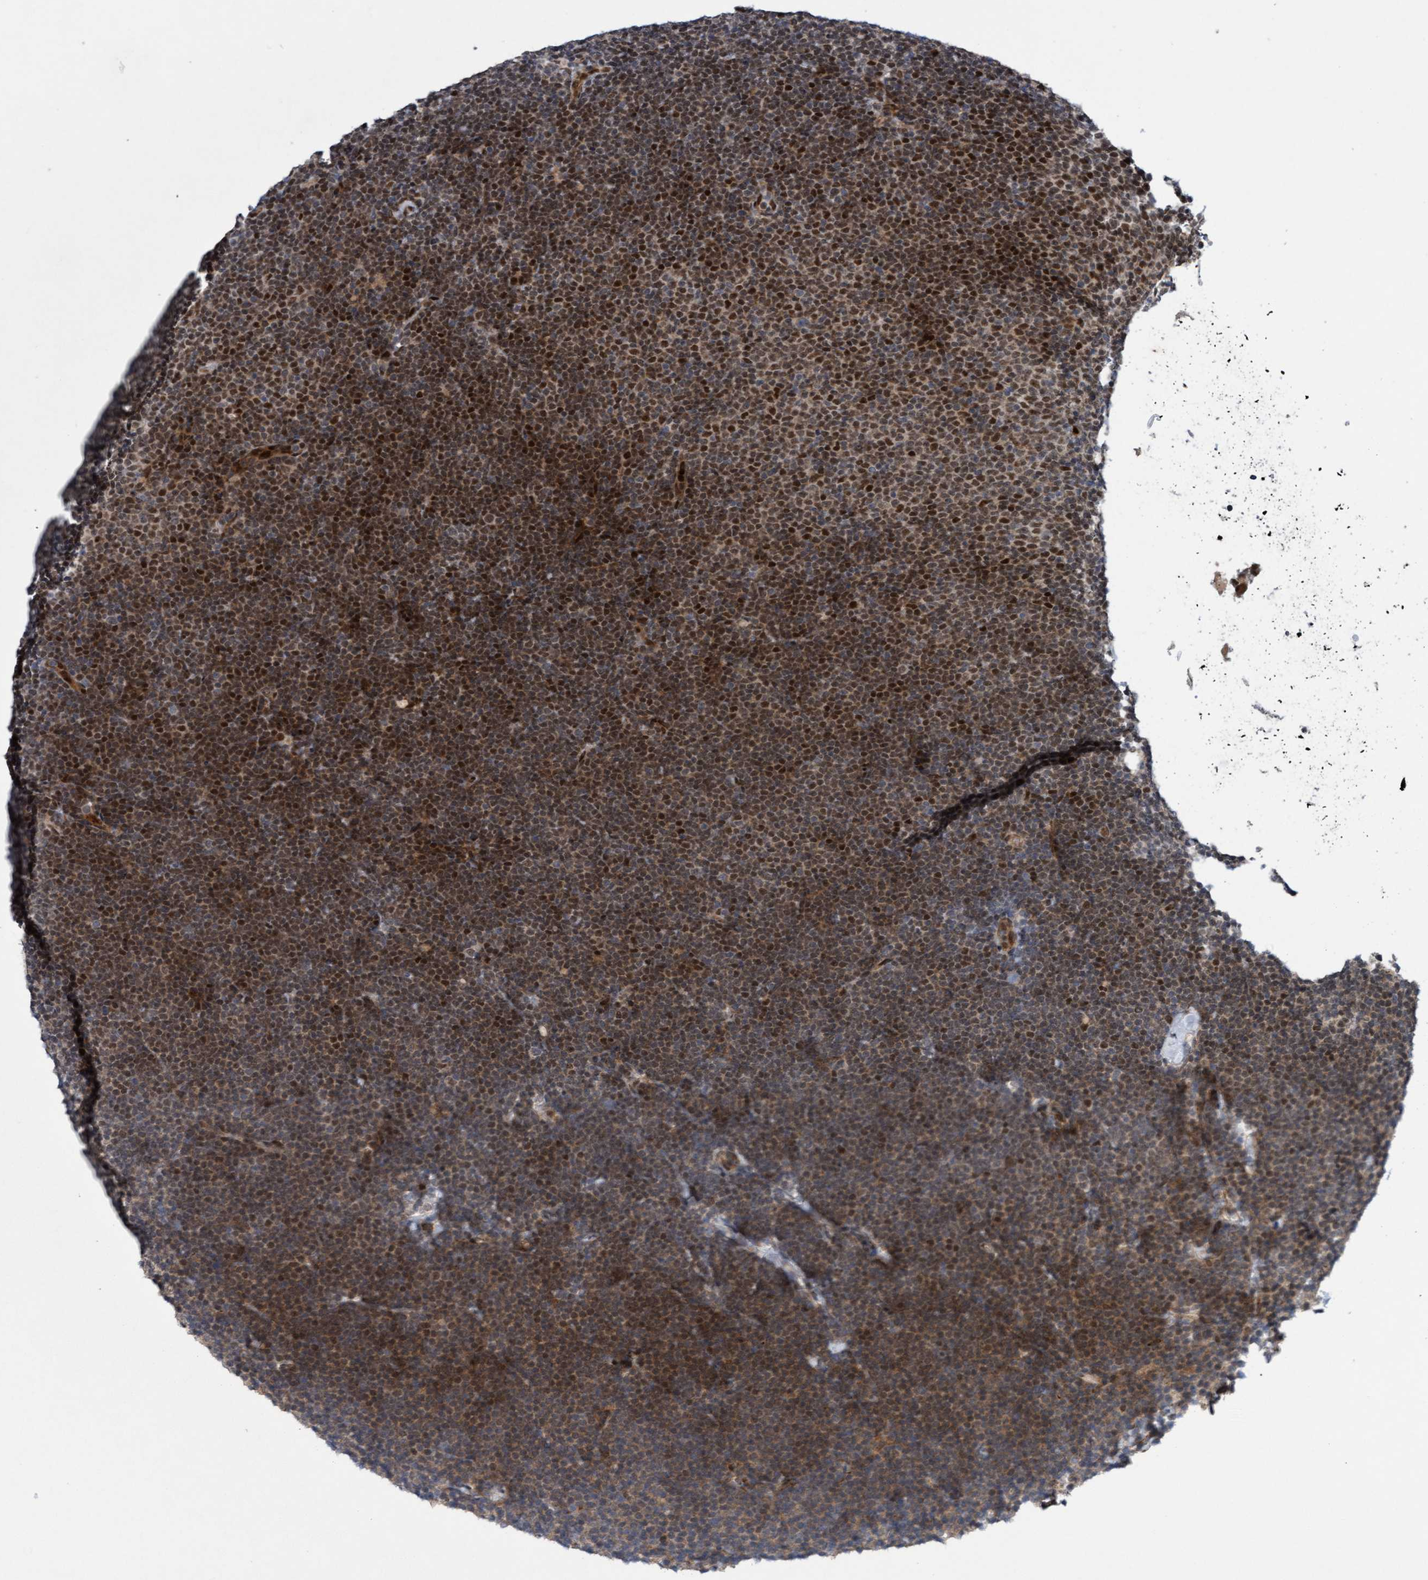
{"staining": {"intensity": "strong", "quantity": "25%-75%", "location": "cytoplasmic/membranous,nuclear"}, "tissue": "lymphoma", "cell_type": "Tumor cells", "image_type": "cancer", "snomed": [{"axis": "morphology", "description": "Malignant lymphoma, non-Hodgkin's type, Low grade"}, {"axis": "topography", "description": "Lymph node"}], "caption": "High-magnification brightfield microscopy of lymphoma stained with DAB (brown) and counterstained with hematoxylin (blue). tumor cells exhibit strong cytoplasmic/membranous and nuclear expression is appreciated in about25%-75% of cells.", "gene": "TANC2", "patient": {"sex": "female", "age": 53}}